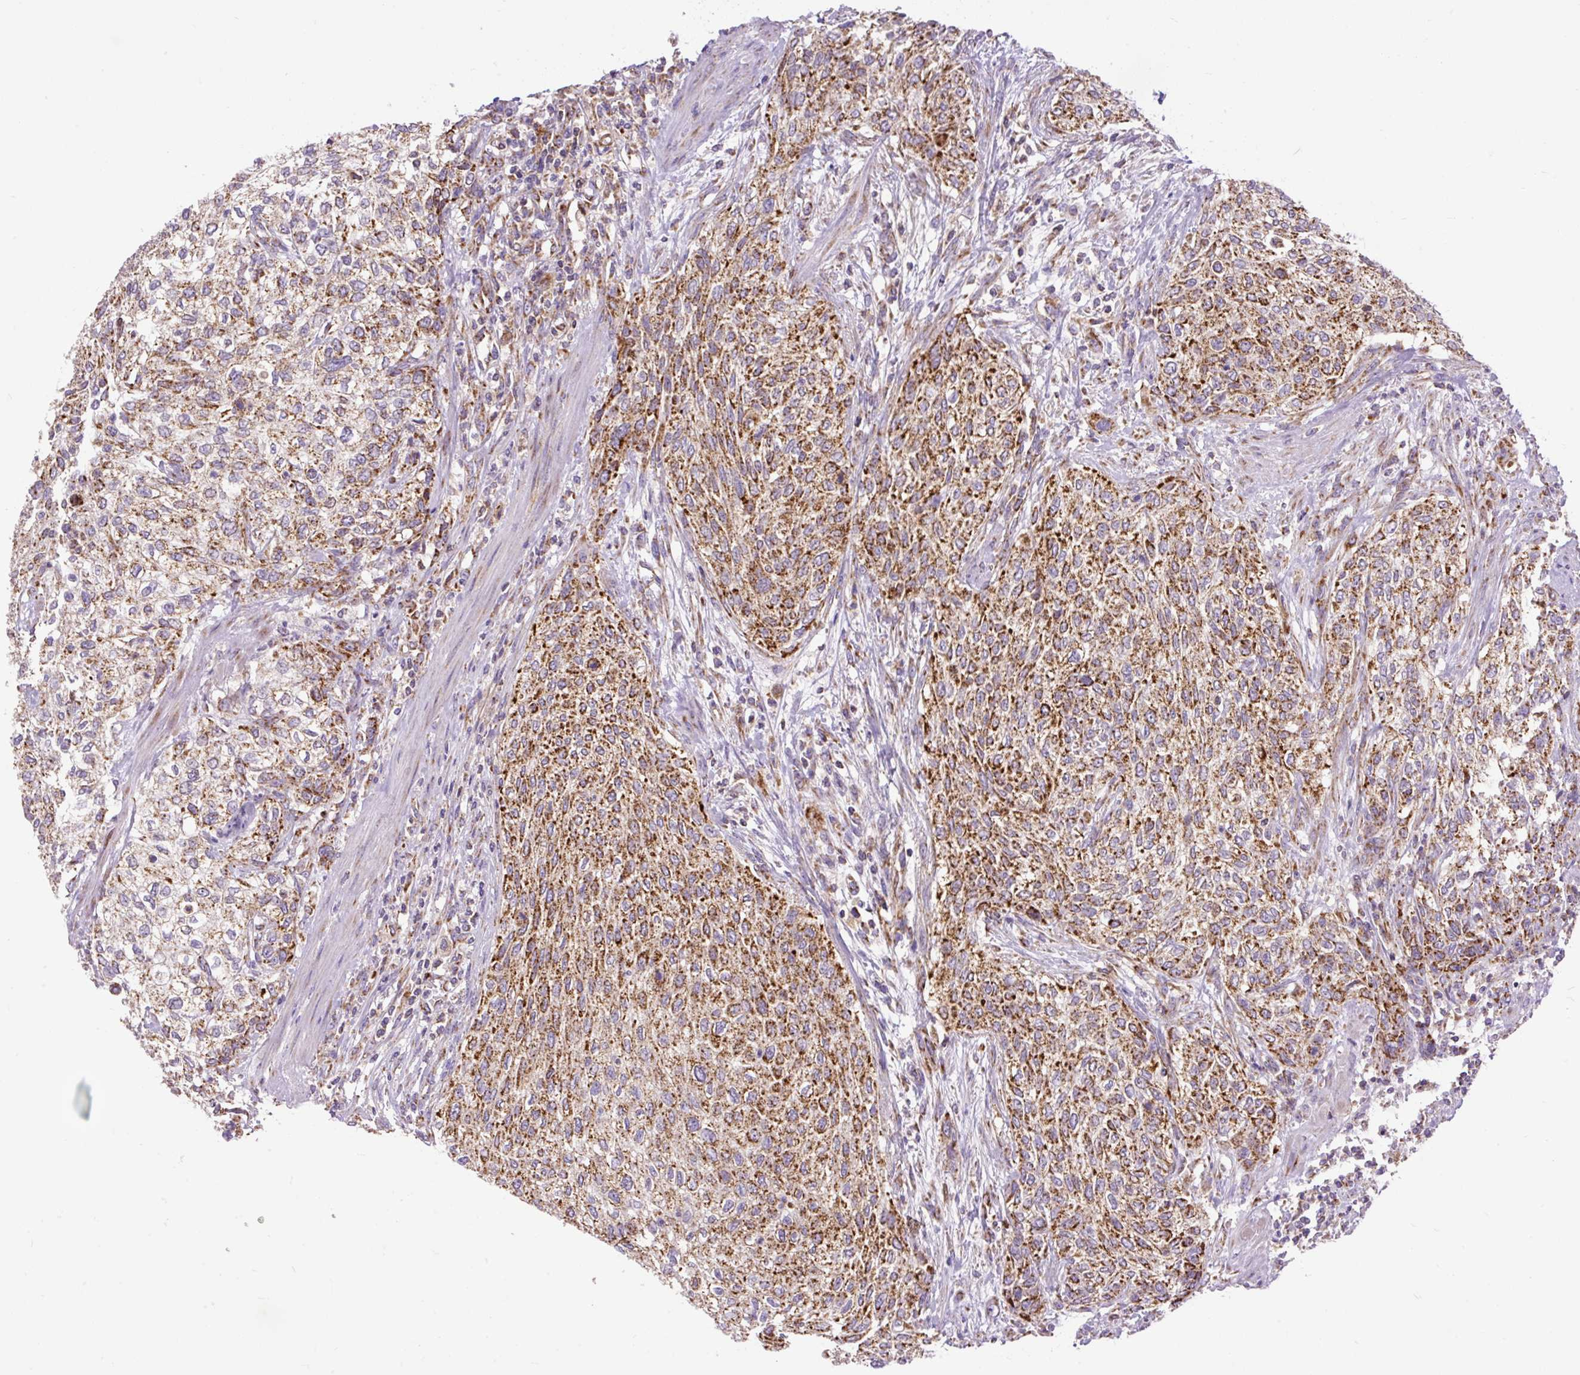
{"staining": {"intensity": "strong", "quantity": ">75%", "location": "cytoplasmic/membranous"}, "tissue": "urothelial cancer", "cell_type": "Tumor cells", "image_type": "cancer", "snomed": [{"axis": "morphology", "description": "Urothelial carcinoma, High grade"}, {"axis": "topography", "description": "Urinary bladder"}], "caption": "High-grade urothelial carcinoma tissue exhibits strong cytoplasmic/membranous expression in about >75% of tumor cells, visualized by immunohistochemistry. (IHC, brightfield microscopy, high magnification).", "gene": "TOMM40", "patient": {"sex": "male", "age": 35}}